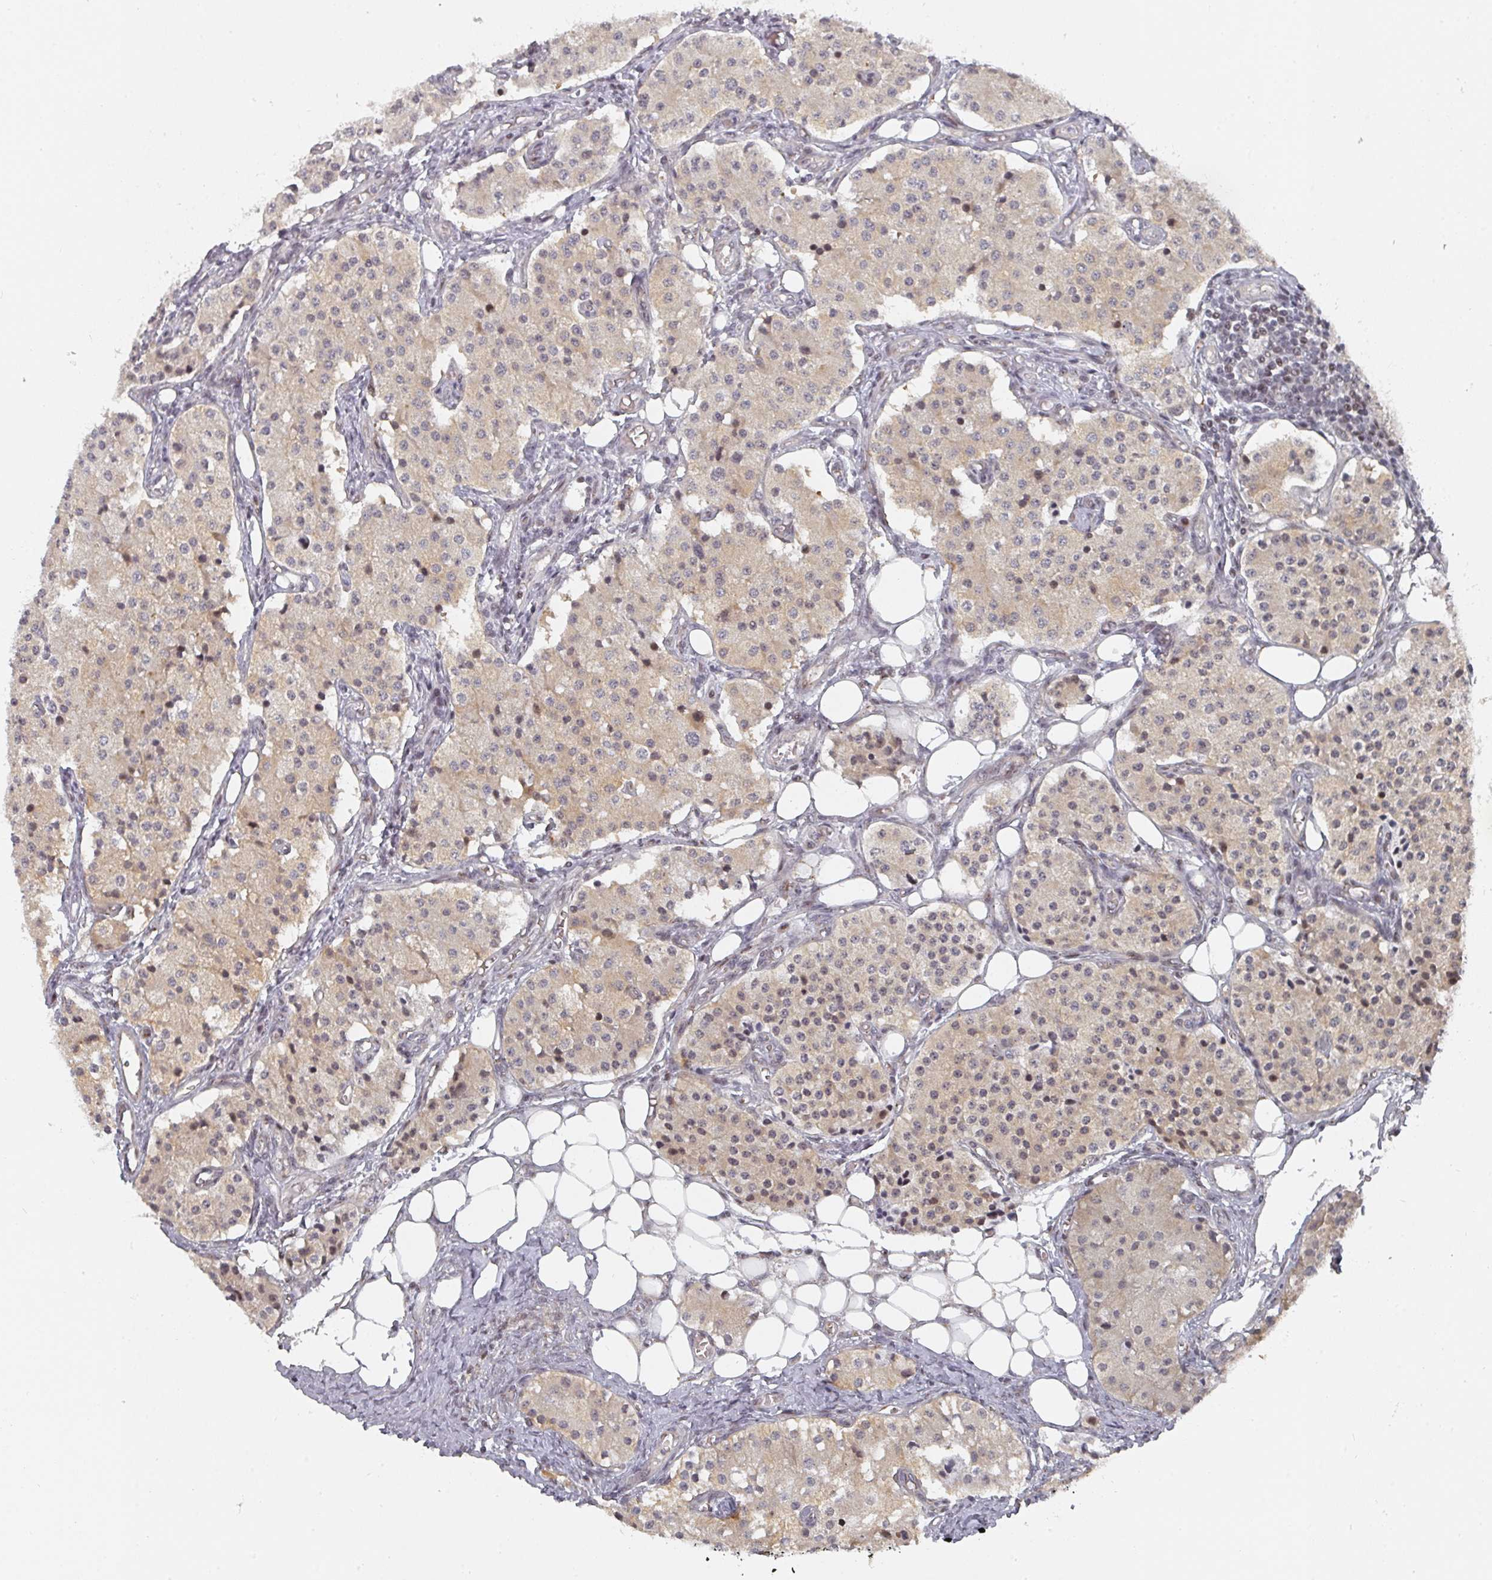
{"staining": {"intensity": "weak", "quantity": ">75%", "location": "cytoplasmic/membranous,nuclear"}, "tissue": "carcinoid", "cell_type": "Tumor cells", "image_type": "cancer", "snomed": [{"axis": "morphology", "description": "Carcinoid, malignant, NOS"}, {"axis": "topography", "description": "Colon"}], "caption": "Protein analysis of malignant carcinoid tissue shows weak cytoplasmic/membranous and nuclear expression in about >75% of tumor cells.", "gene": "KIF1C", "patient": {"sex": "female", "age": 52}}